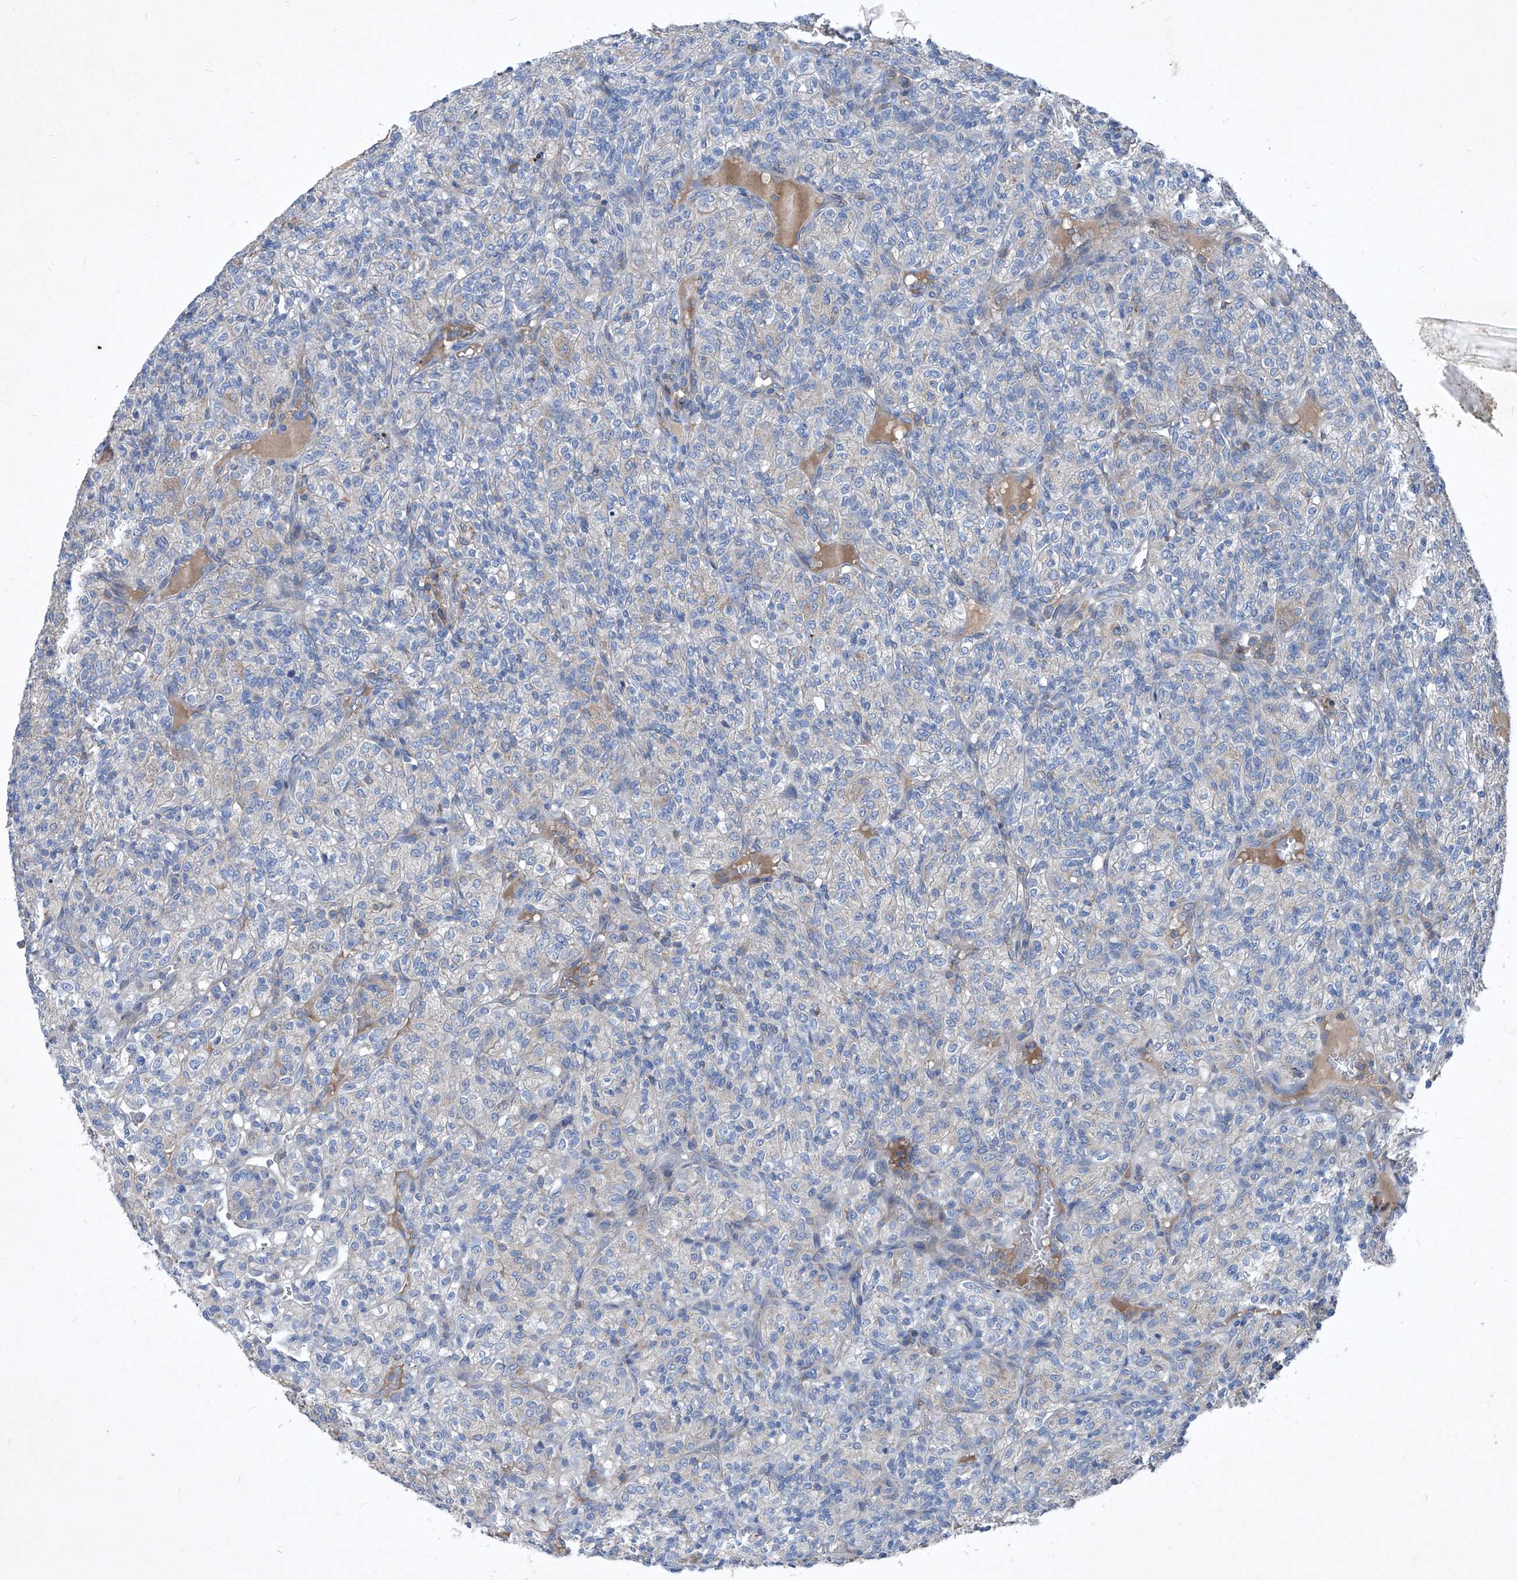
{"staining": {"intensity": "negative", "quantity": "none", "location": "none"}, "tissue": "renal cancer", "cell_type": "Tumor cells", "image_type": "cancer", "snomed": [{"axis": "morphology", "description": "Adenocarcinoma, NOS"}, {"axis": "topography", "description": "Kidney"}], "caption": "Immunohistochemistry histopathology image of renal cancer stained for a protein (brown), which displays no expression in tumor cells. (DAB (3,3'-diaminobenzidine) immunohistochemistry (IHC), high magnification).", "gene": "EPHA8", "patient": {"sex": "male", "age": 77}}